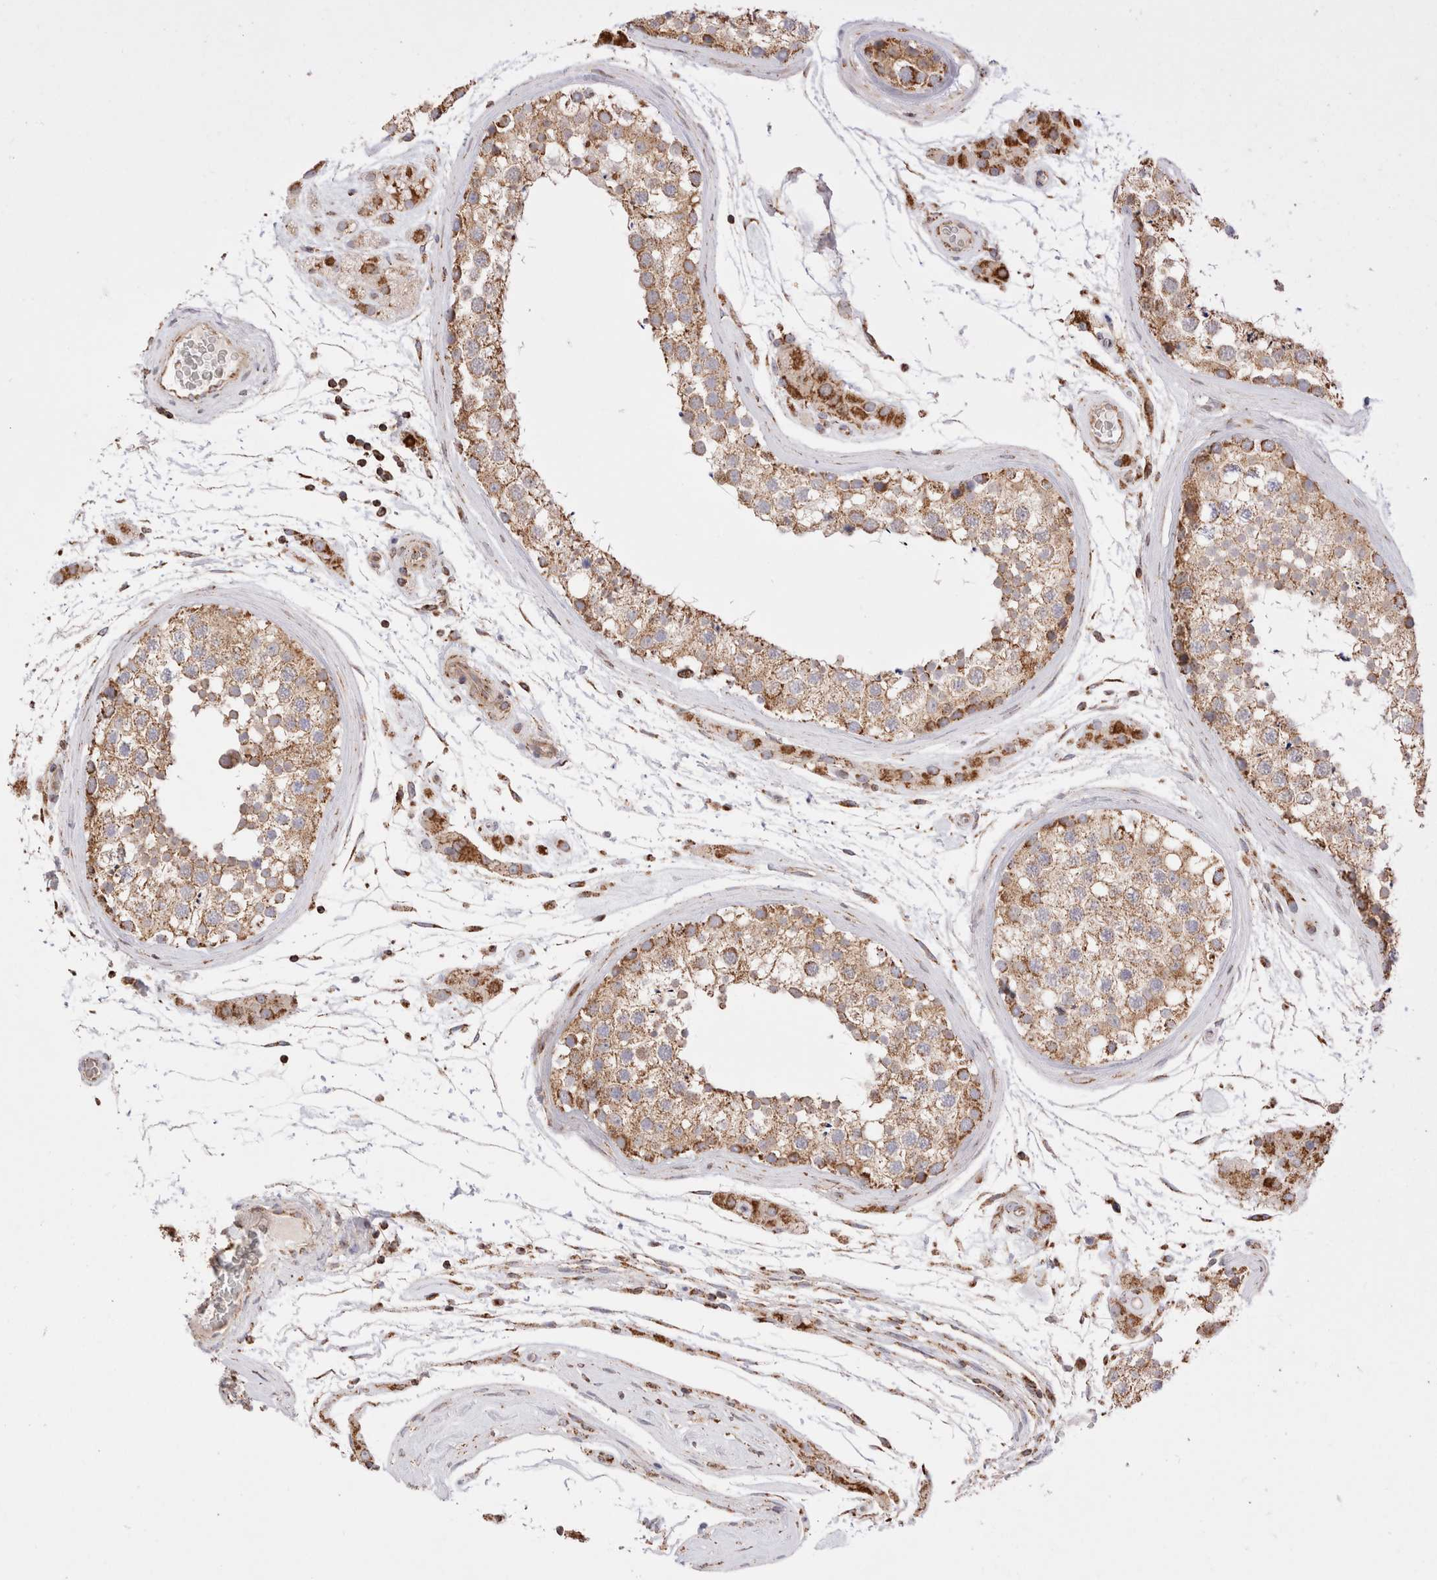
{"staining": {"intensity": "moderate", "quantity": ">75%", "location": "cytoplasmic/membranous"}, "tissue": "testis", "cell_type": "Cells in seminiferous ducts", "image_type": "normal", "snomed": [{"axis": "morphology", "description": "Normal tissue, NOS"}, {"axis": "topography", "description": "Testis"}], "caption": "Testis was stained to show a protein in brown. There is medium levels of moderate cytoplasmic/membranous expression in approximately >75% of cells in seminiferous ducts.", "gene": "TMPPE", "patient": {"sex": "male", "age": 46}}